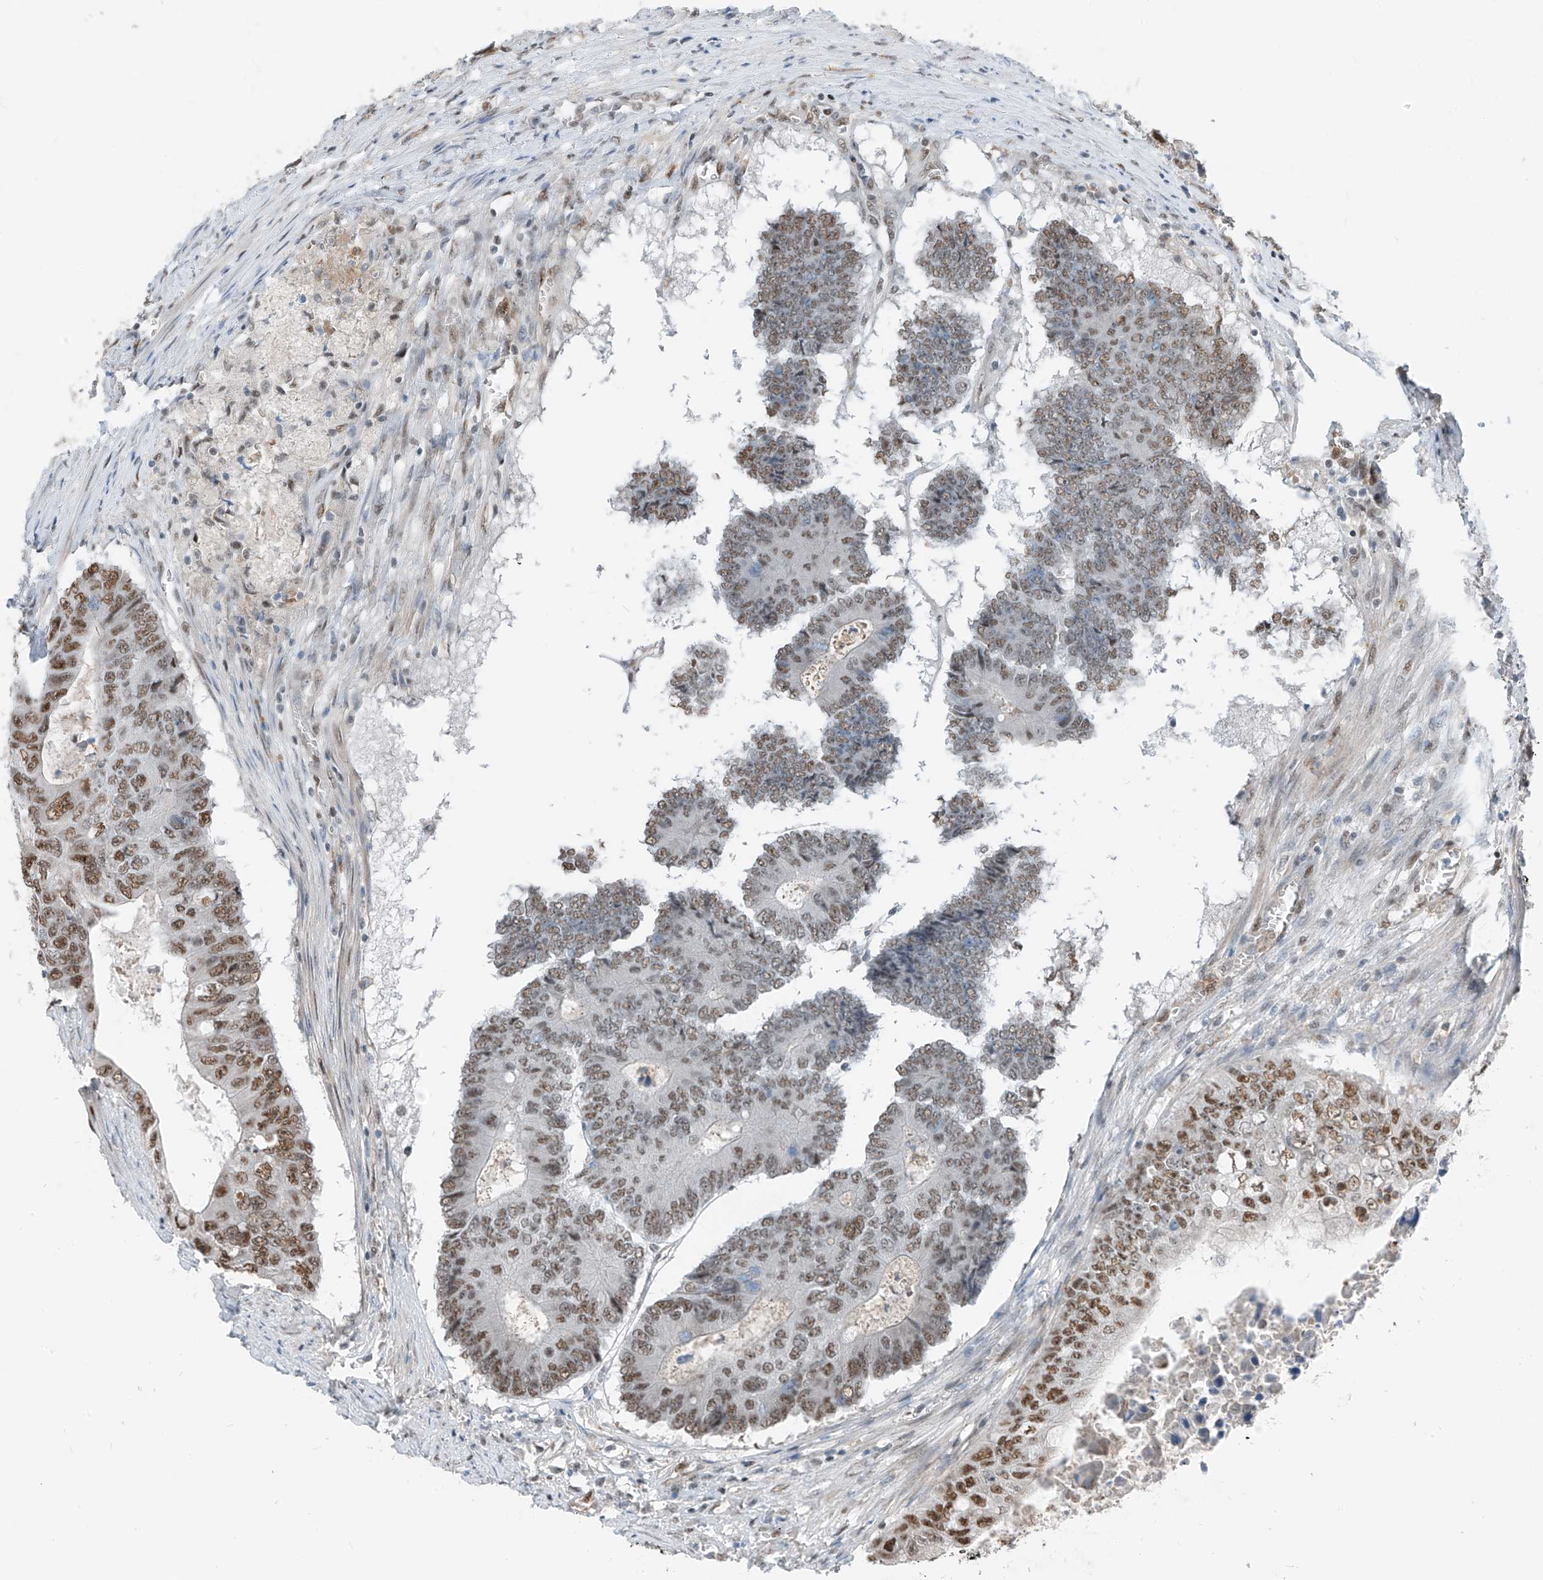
{"staining": {"intensity": "moderate", "quantity": ">75%", "location": "nuclear"}, "tissue": "colorectal cancer", "cell_type": "Tumor cells", "image_type": "cancer", "snomed": [{"axis": "morphology", "description": "Adenocarcinoma, NOS"}, {"axis": "topography", "description": "Colon"}], "caption": "The photomicrograph shows staining of adenocarcinoma (colorectal), revealing moderate nuclear protein positivity (brown color) within tumor cells.", "gene": "RBP7", "patient": {"sex": "male", "age": 87}}